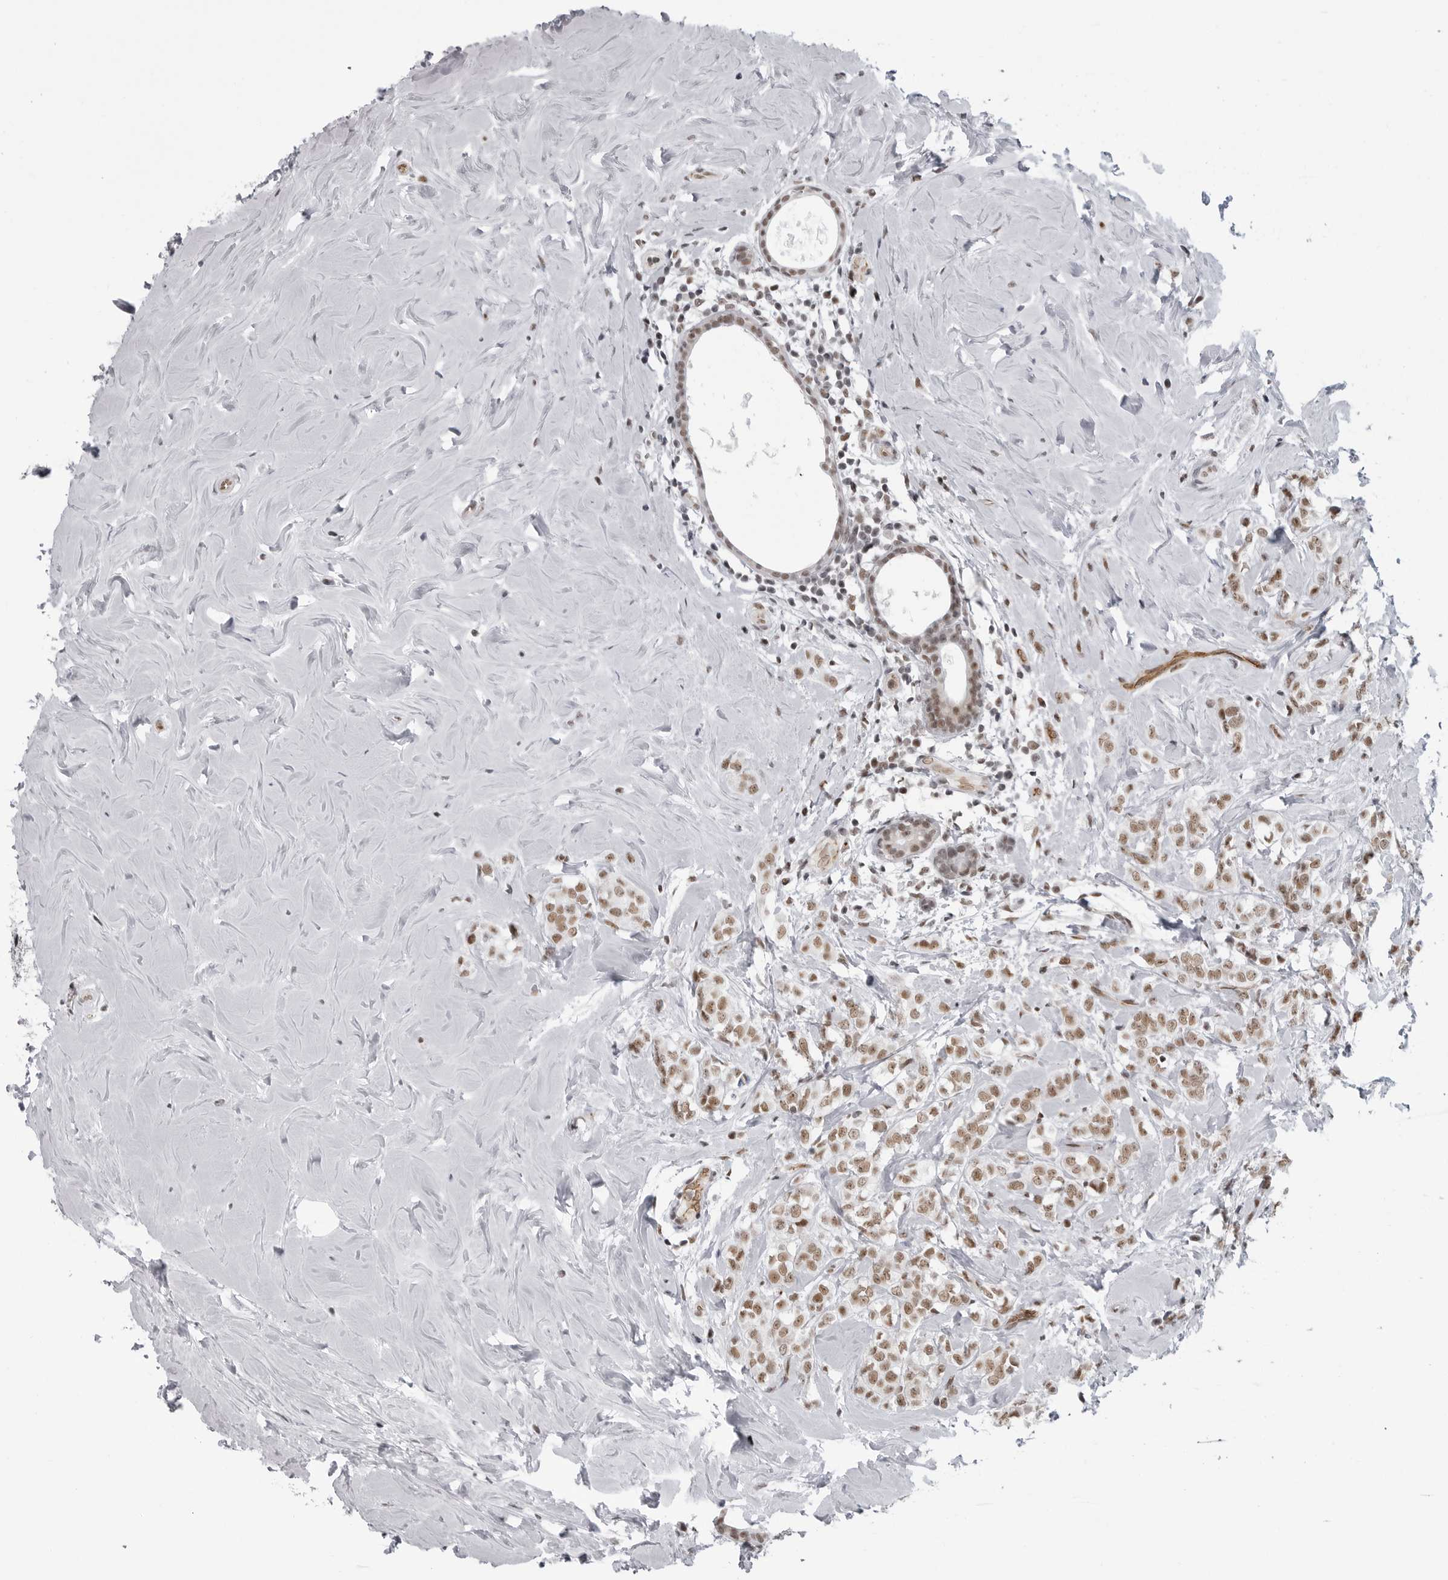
{"staining": {"intensity": "moderate", "quantity": ">75%", "location": "nuclear"}, "tissue": "breast cancer", "cell_type": "Tumor cells", "image_type": "cancer", "snomed": [{"axis": "morphology", "description": "Lobular carcinoma"}, {"axis": "topography", "description": "Breast"}], "caption": "Immunohistochemistry (DAB (3,3'-diaminobenzidine)) staining of breast lobular carcinoma reveals moderate nuclear protein staining in about >75% of tumor cells.", "gene": "RNF26", "patient": {"sex": "female", "age": 47}}